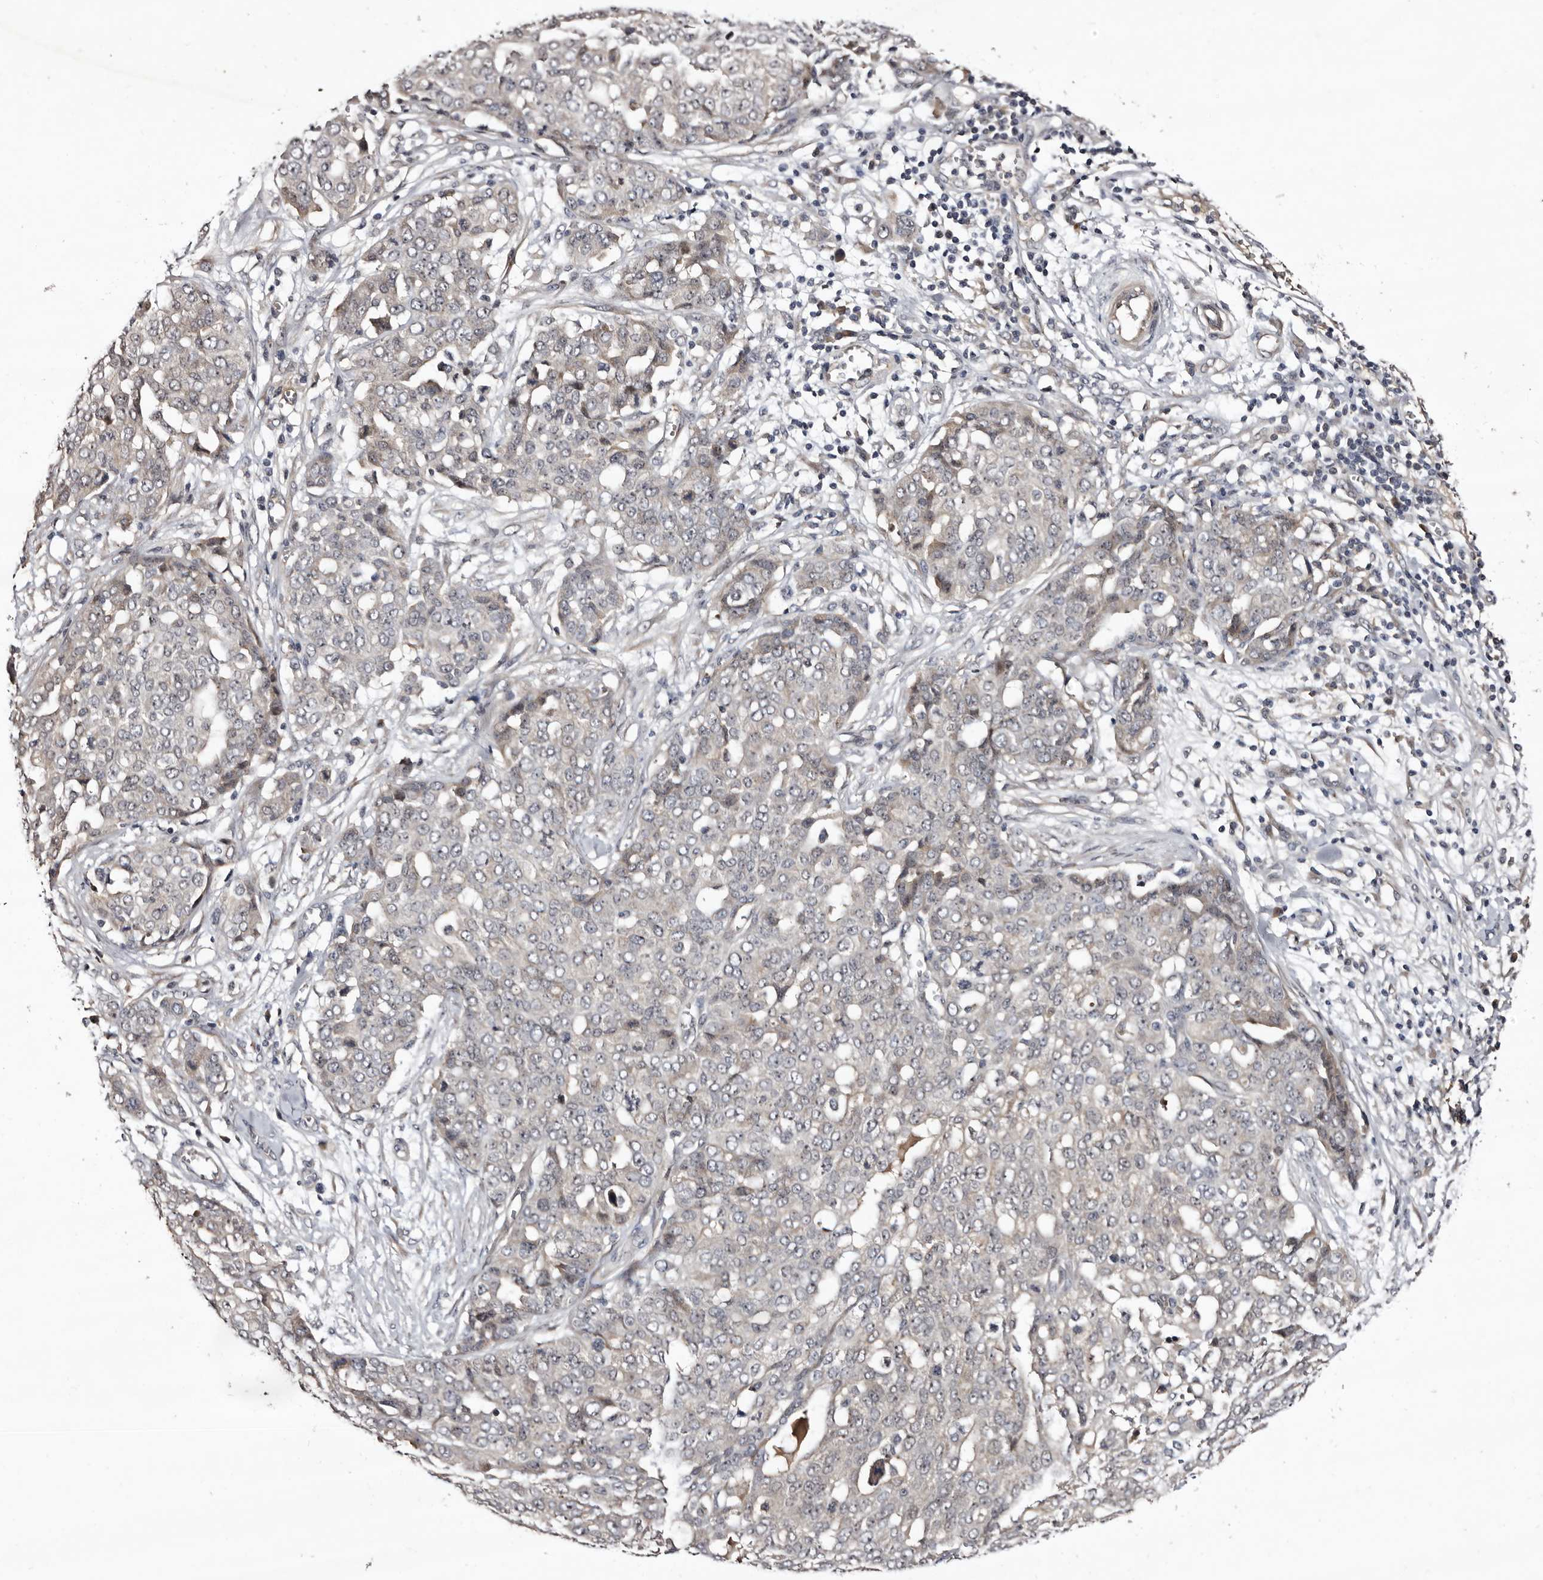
{"staining": {"intensity": "negative", "quantity": "none", "location": "none"}, "tissue": "ovarian cancer", "cell_type": "Tumor cells", "image_type": "cancer", "snomed": [{"axis": "morphology", "description": "Cystadenocarcinoma, serous, NOS"}, {"axis": "topography", "description": "Soft tissue"}, {"axis": "topography", "description": "Ovary"}], "caption": "This is an immunohistochemistry (IHC) histopathology image of human ovarian cancer (serous cystadenocarcinoma). There is no staining in tumor cells.", "gene": "LANCL2", "patient": {"sex": "female", "age": 57}}